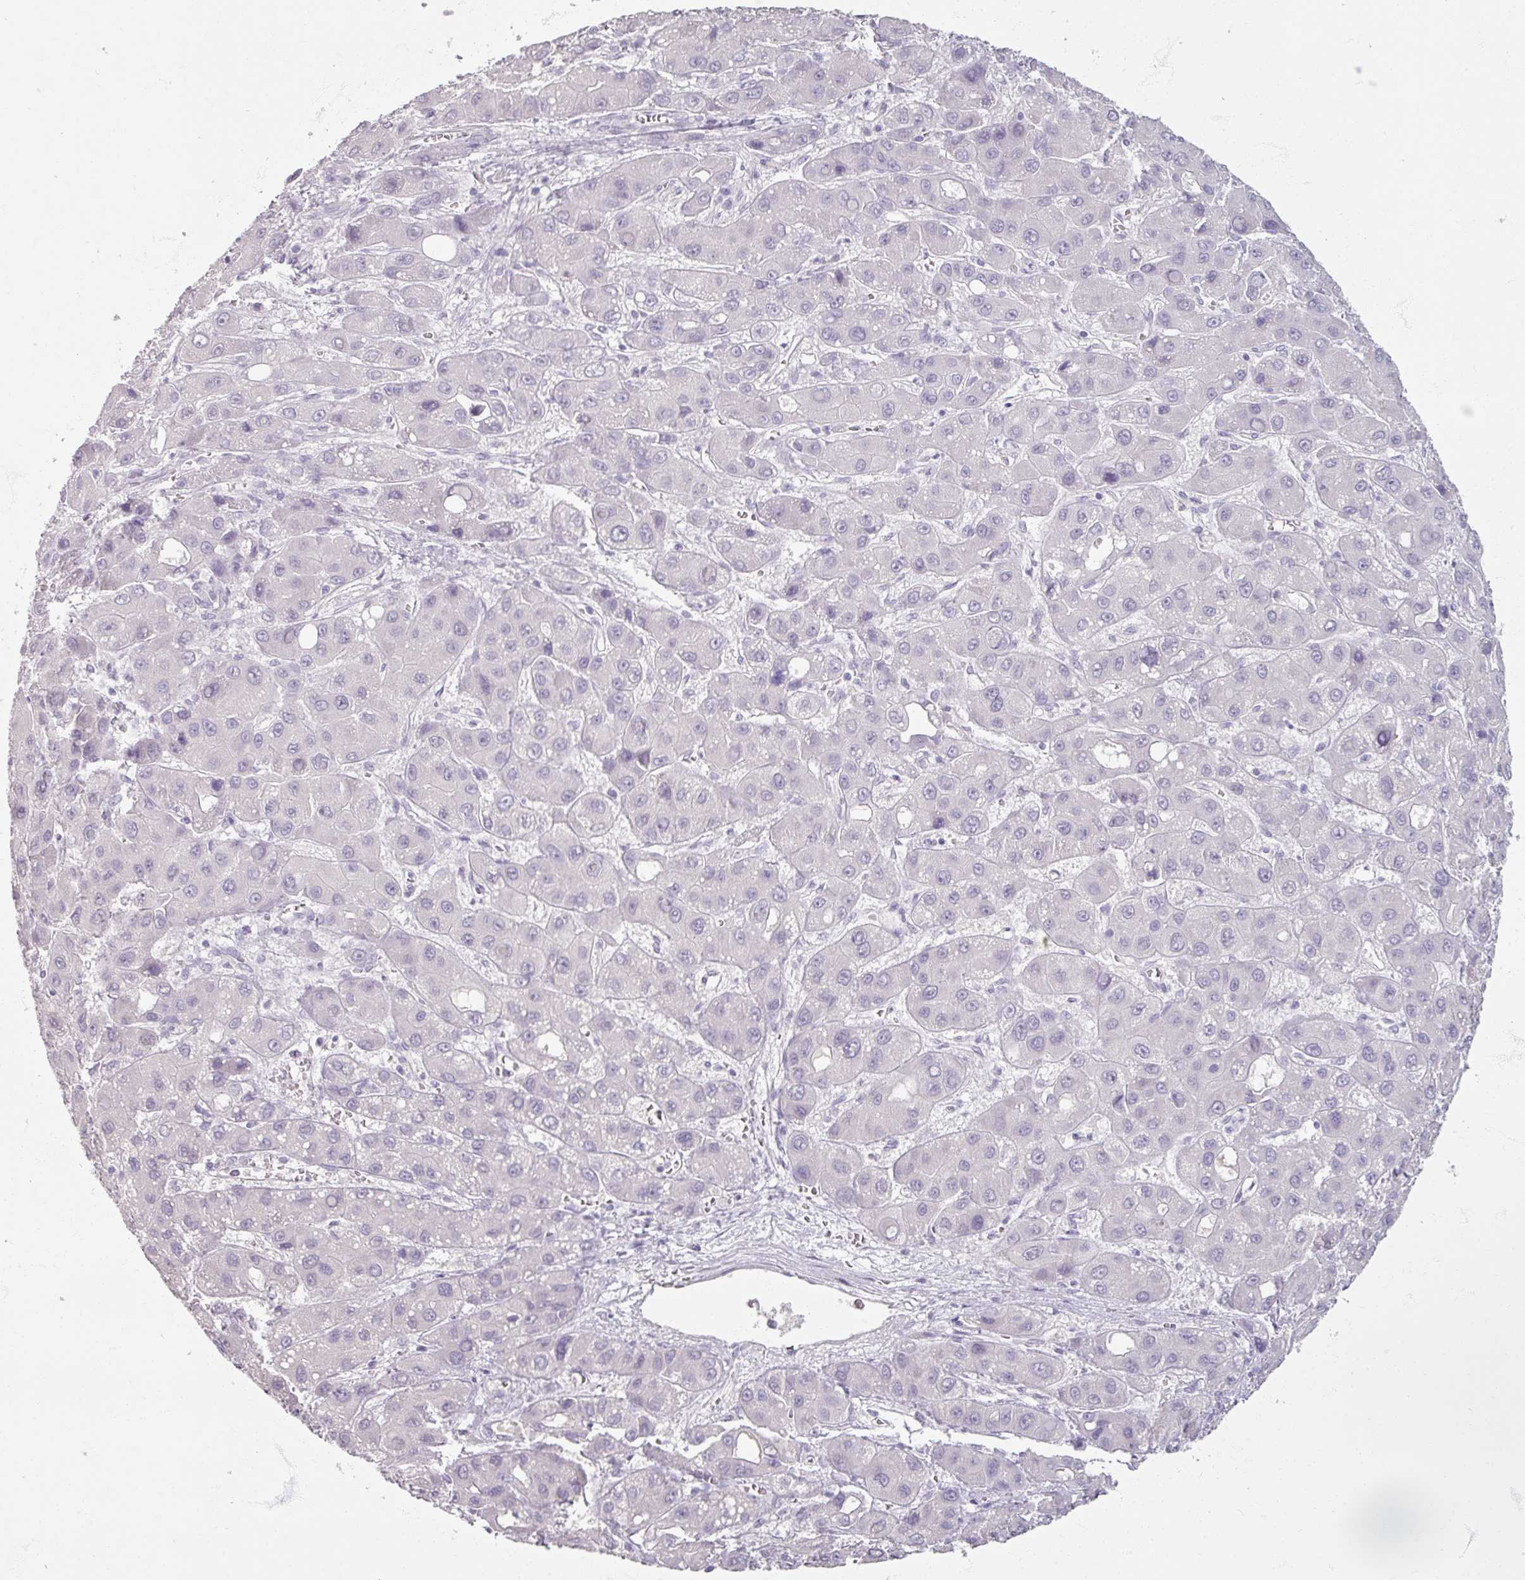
{"staining": {"intensity": "negative", "quantity": "none", "location": "none"}, "tissue": "liver cancer", "cell_type": "Tumor cells", "image_type": "cancer", "snomed": [{"axis": "morphology", "description": "Carcinoma, Hepatocellular, NOS"}, {"axis": "topography", "description": "Liver"}], "caption": "The immunohistochemistry (IHC) micrograph has no significant expression in tumor cells of liver cancer (hepatocellular carcinoma) tissue.", "gene": "TG", "patient": {"sex": "male", "age": 55}}